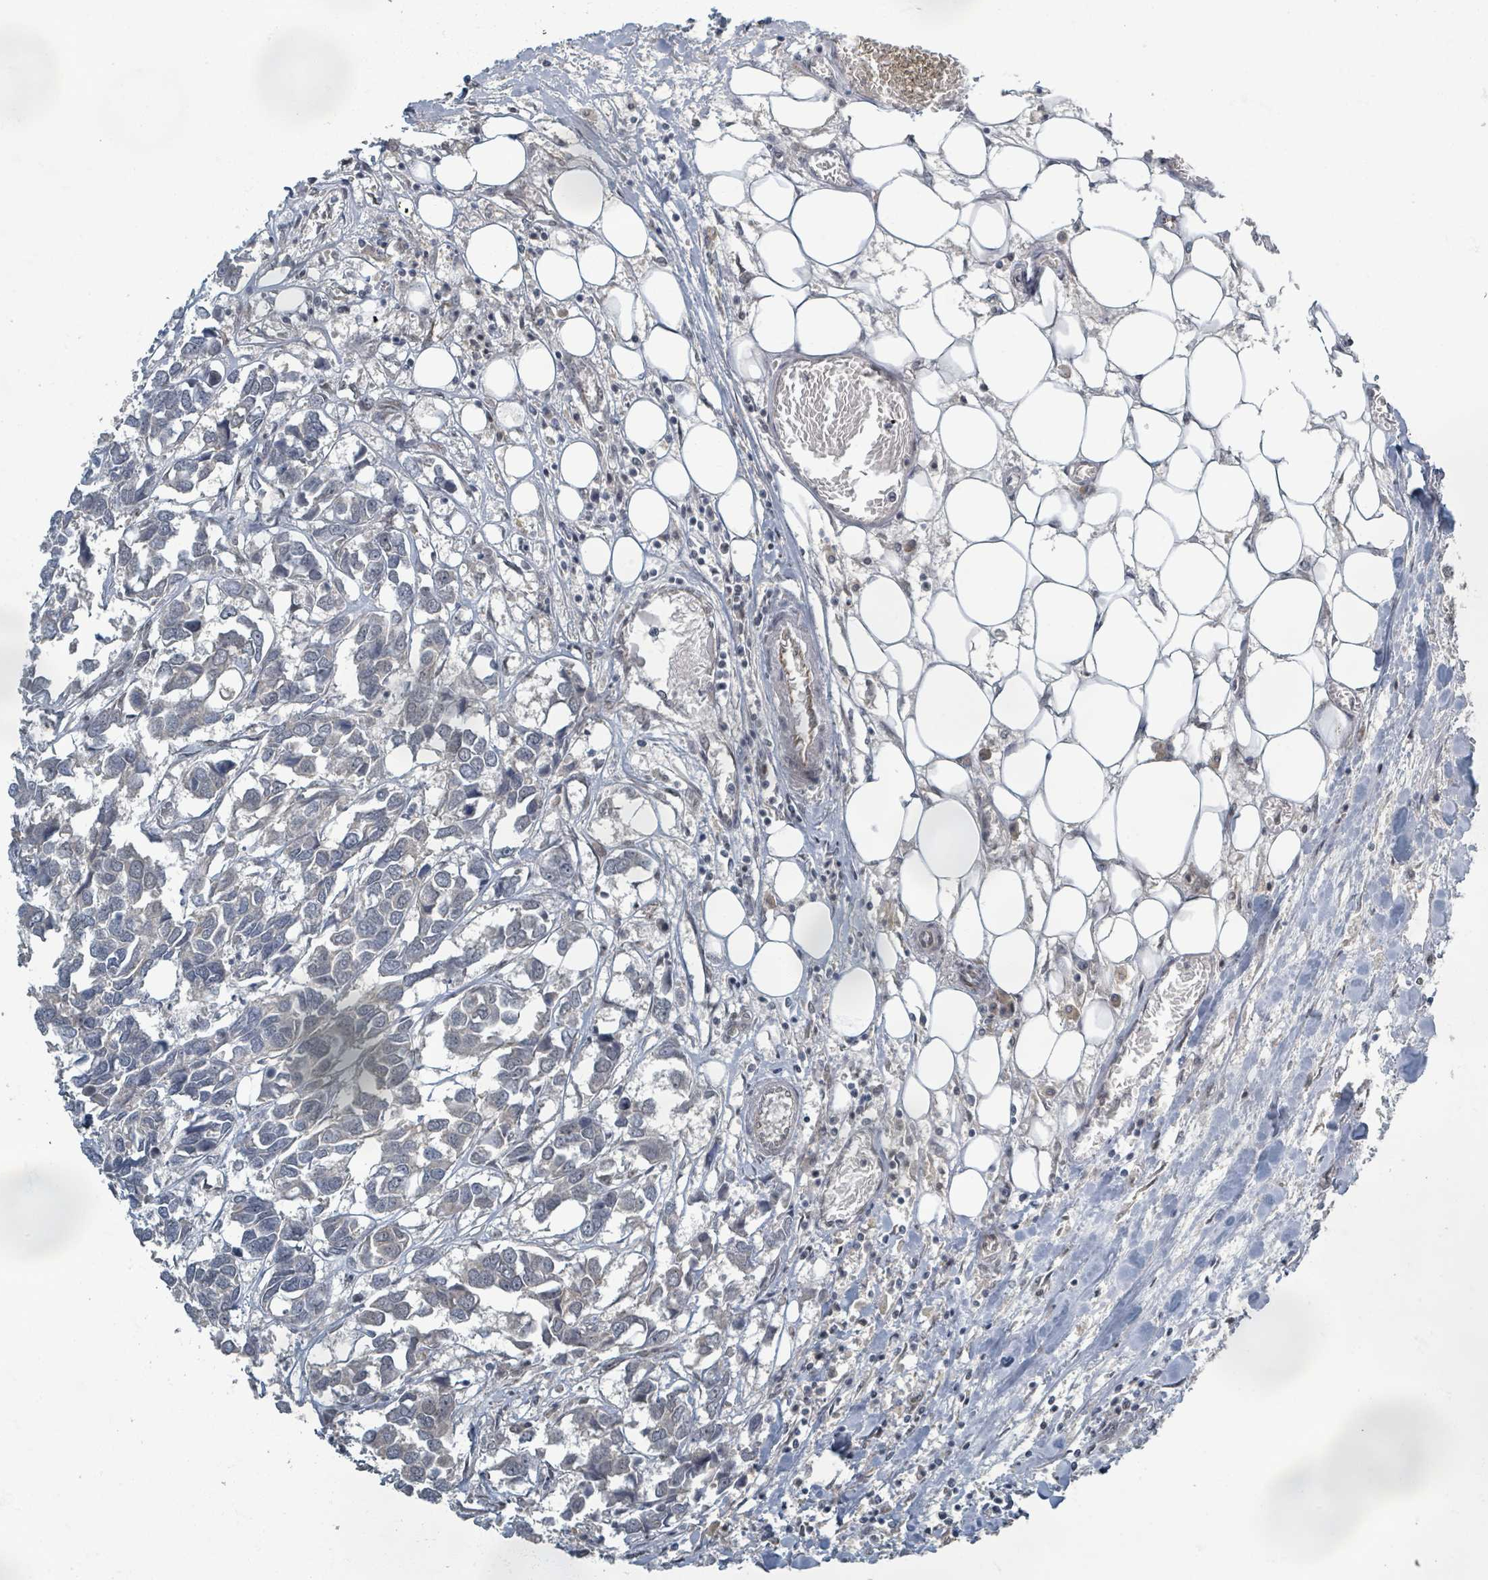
{"staining": {"intensity": "negative", "quantity": "none", "location": "none"}, "tissue": "breast cancer", "cell_type": "Tumor cells", "image_type": "cancer", "snomed": [{"axis": "morphology", "description": "Duct carcinoma"}, {"axis": "topography", "description": "Breast"}], "caption": "A high-resolution photomicrograph shows immunohistochemistry (IHC) staining of invasive ductal carcinoma (breast), which exhibits no significant expression in tumor cells.", "gene": "INTS15", "patient": {"sex": "female", "age": 83}}